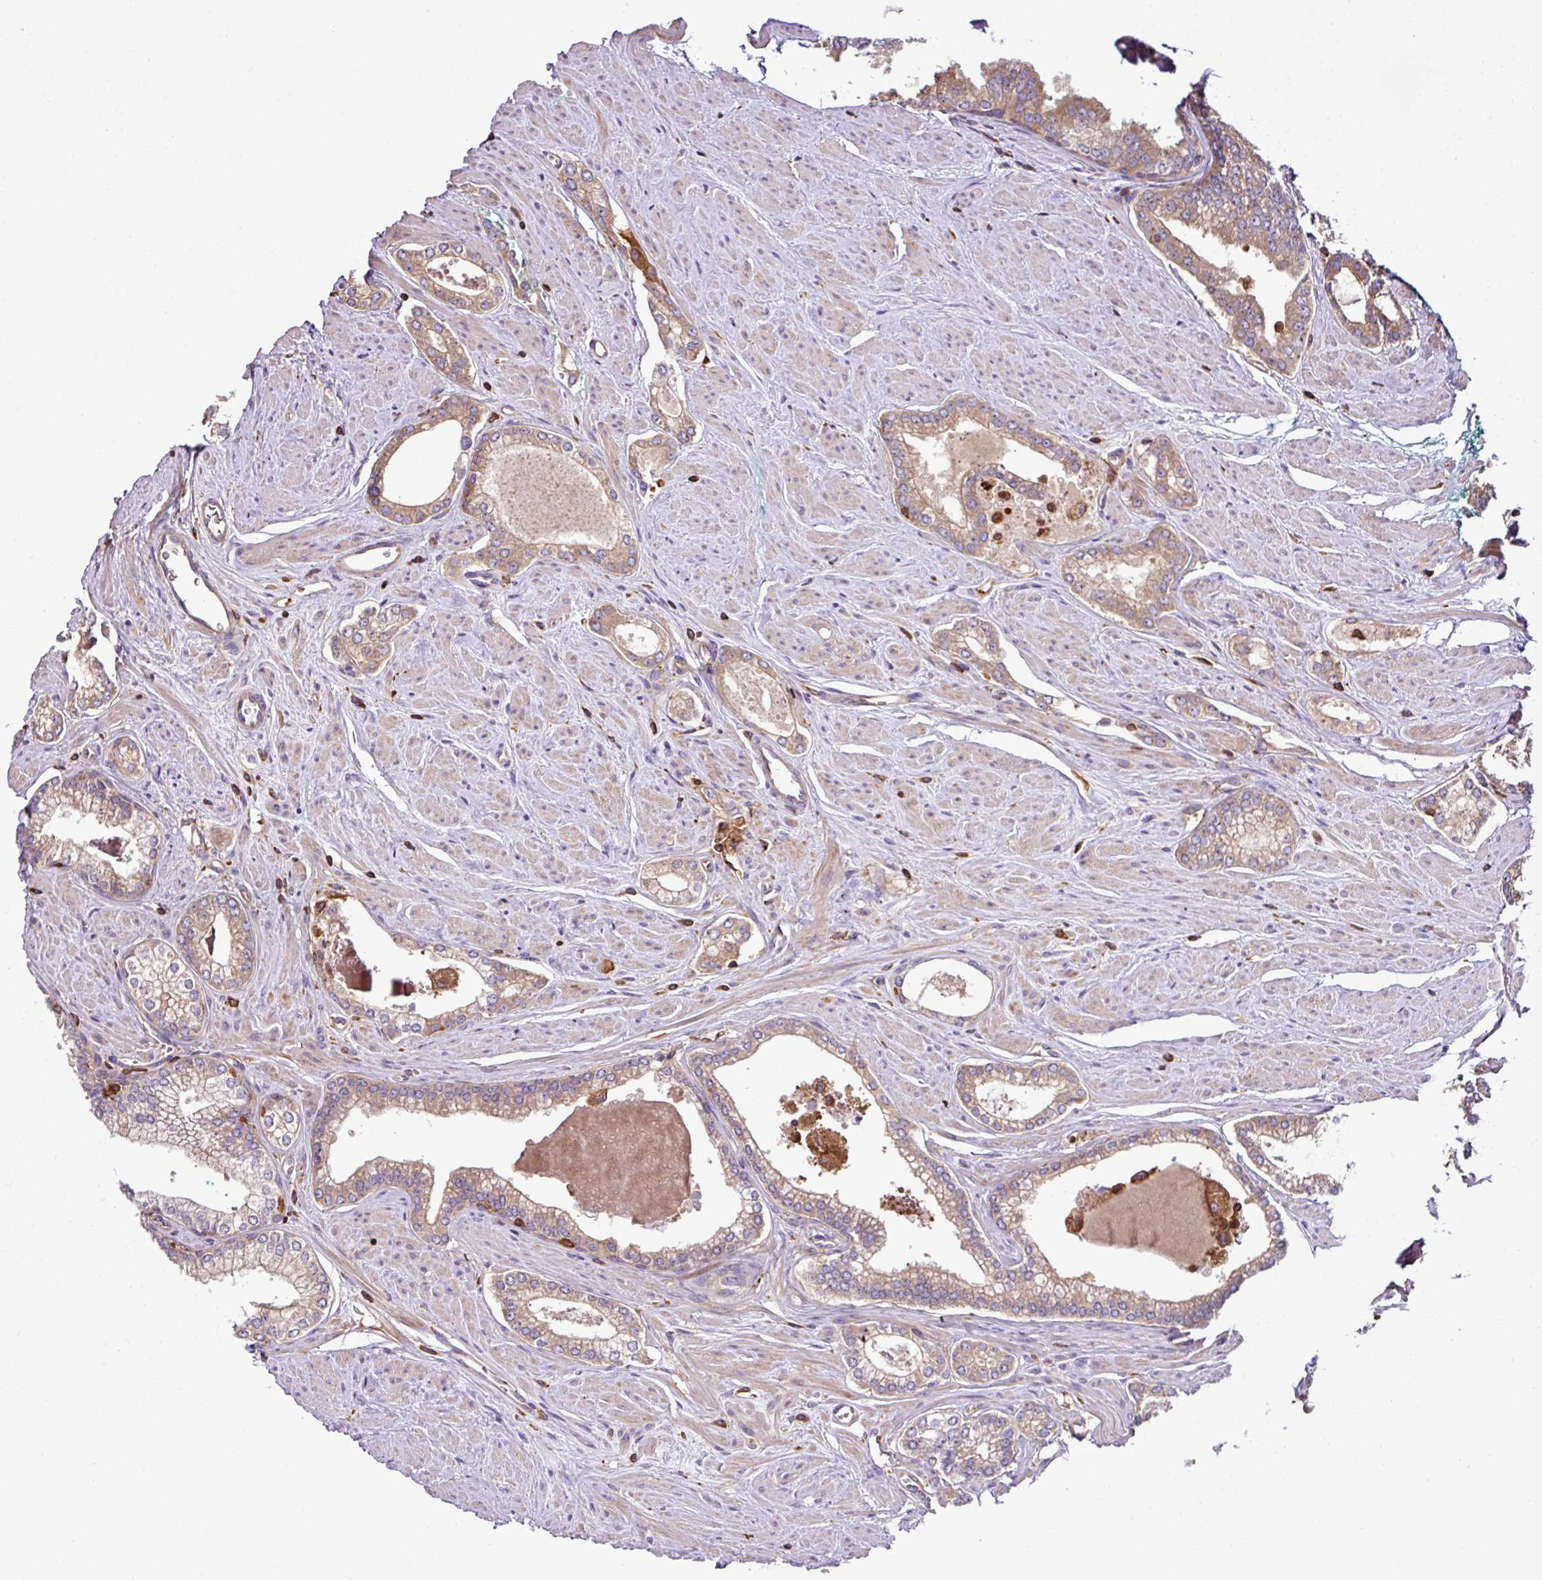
{"staining": {"intensity": "weak", "quantity": ">75%", "location": "cytoplasmic/membranous"}, "tissue": "prostate cancer", "cell_type": "Tumor cells", "image_type": "cancer", "snomed": [{"axis": "morphology", "description": "Adenocarcinoma, Low grade"}, {"axis": "topography", "description": "Prostate and seminal vesicle, NOS"}], "caption": "Human prostate cancer (adenocarcinoma (low-grade)) stained with a protein marker reveals weak staining in tumor cells.", "gene": "PGAP6", "patient": {"sex": "male", "age": 60}}